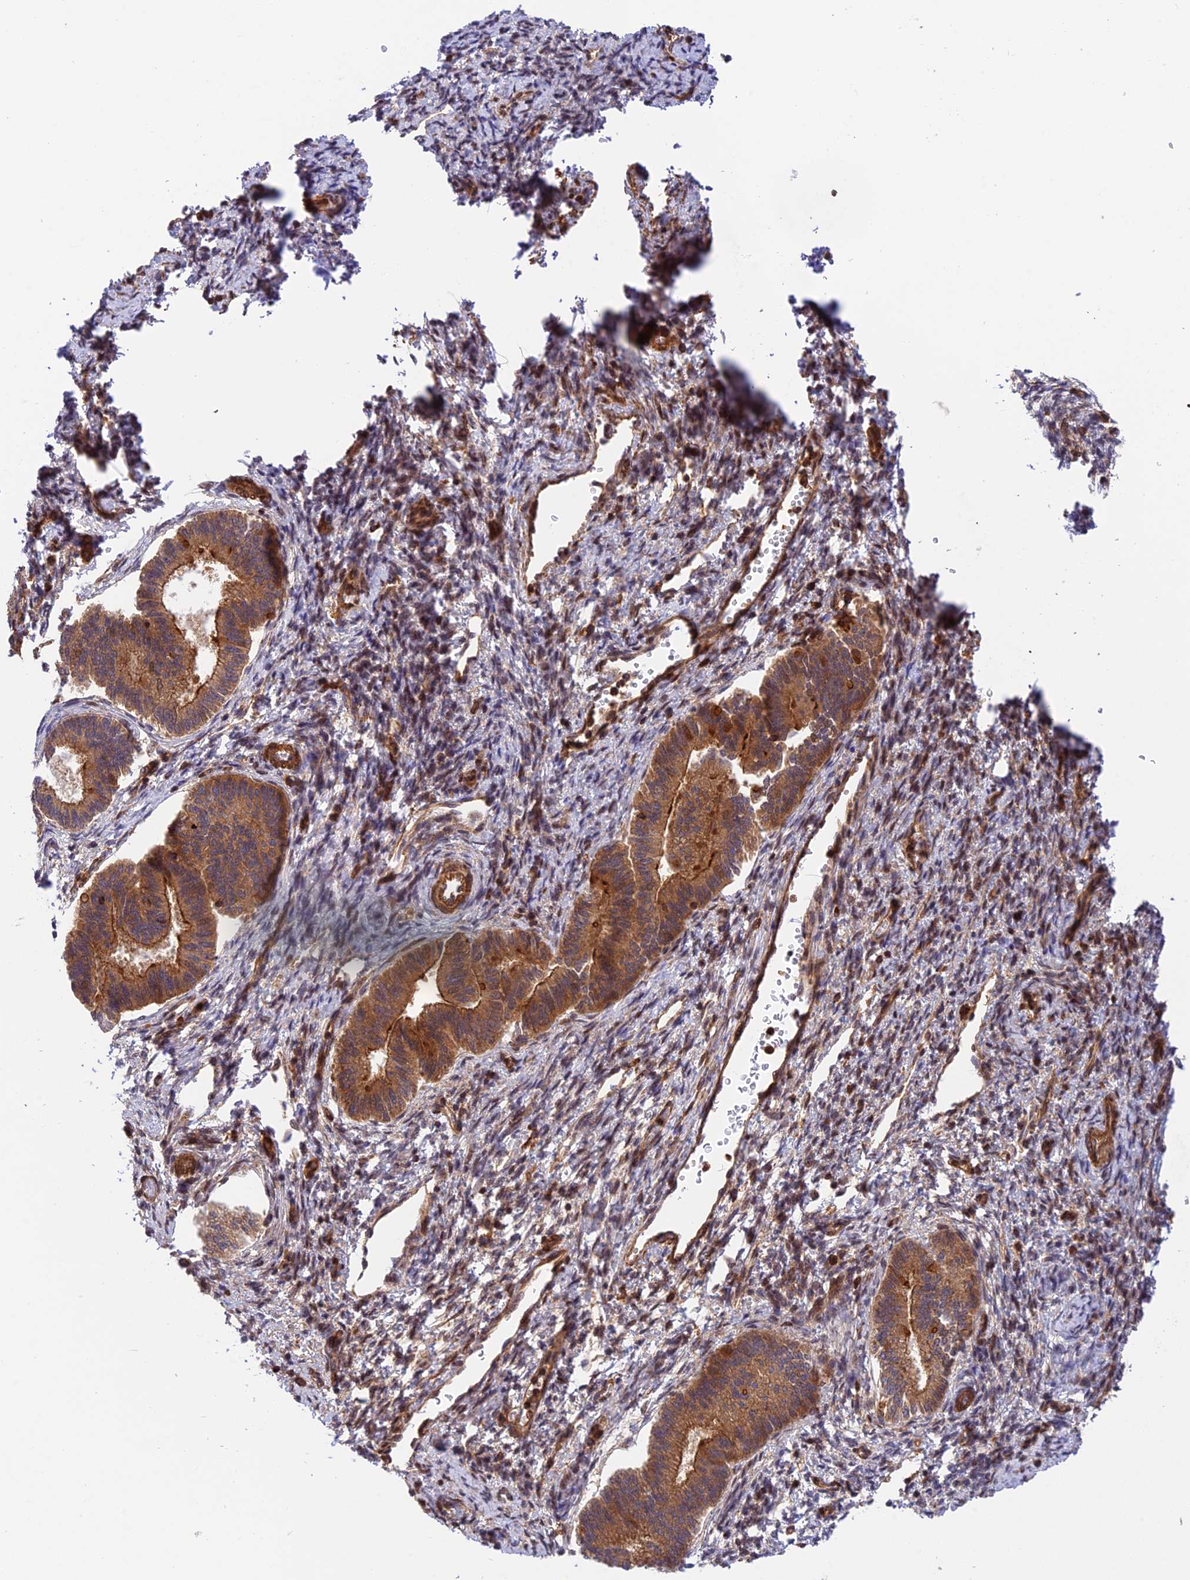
{"staining": {"intensity": "moderate", "quantity": "<25%", "location": "cytoplasmic/membranous"}, "tissue": "endometrium", "cell_type": "Cells in endometrial stroma", "image_type": "normal", "snomed": [{"axis": "morphology", "description": "Normal tissue, NOS"}, {"axis": "topography", "description": "Endometrium"}], "caption": "This is a micrograph of IHC staining of unremarkable endometrium, which shows moderate positivity in the cytoplasmic/membranous of cells in endometrial stroma.", "gene": "EVI5L", "patient": {"sex": "female", "age": 25}}